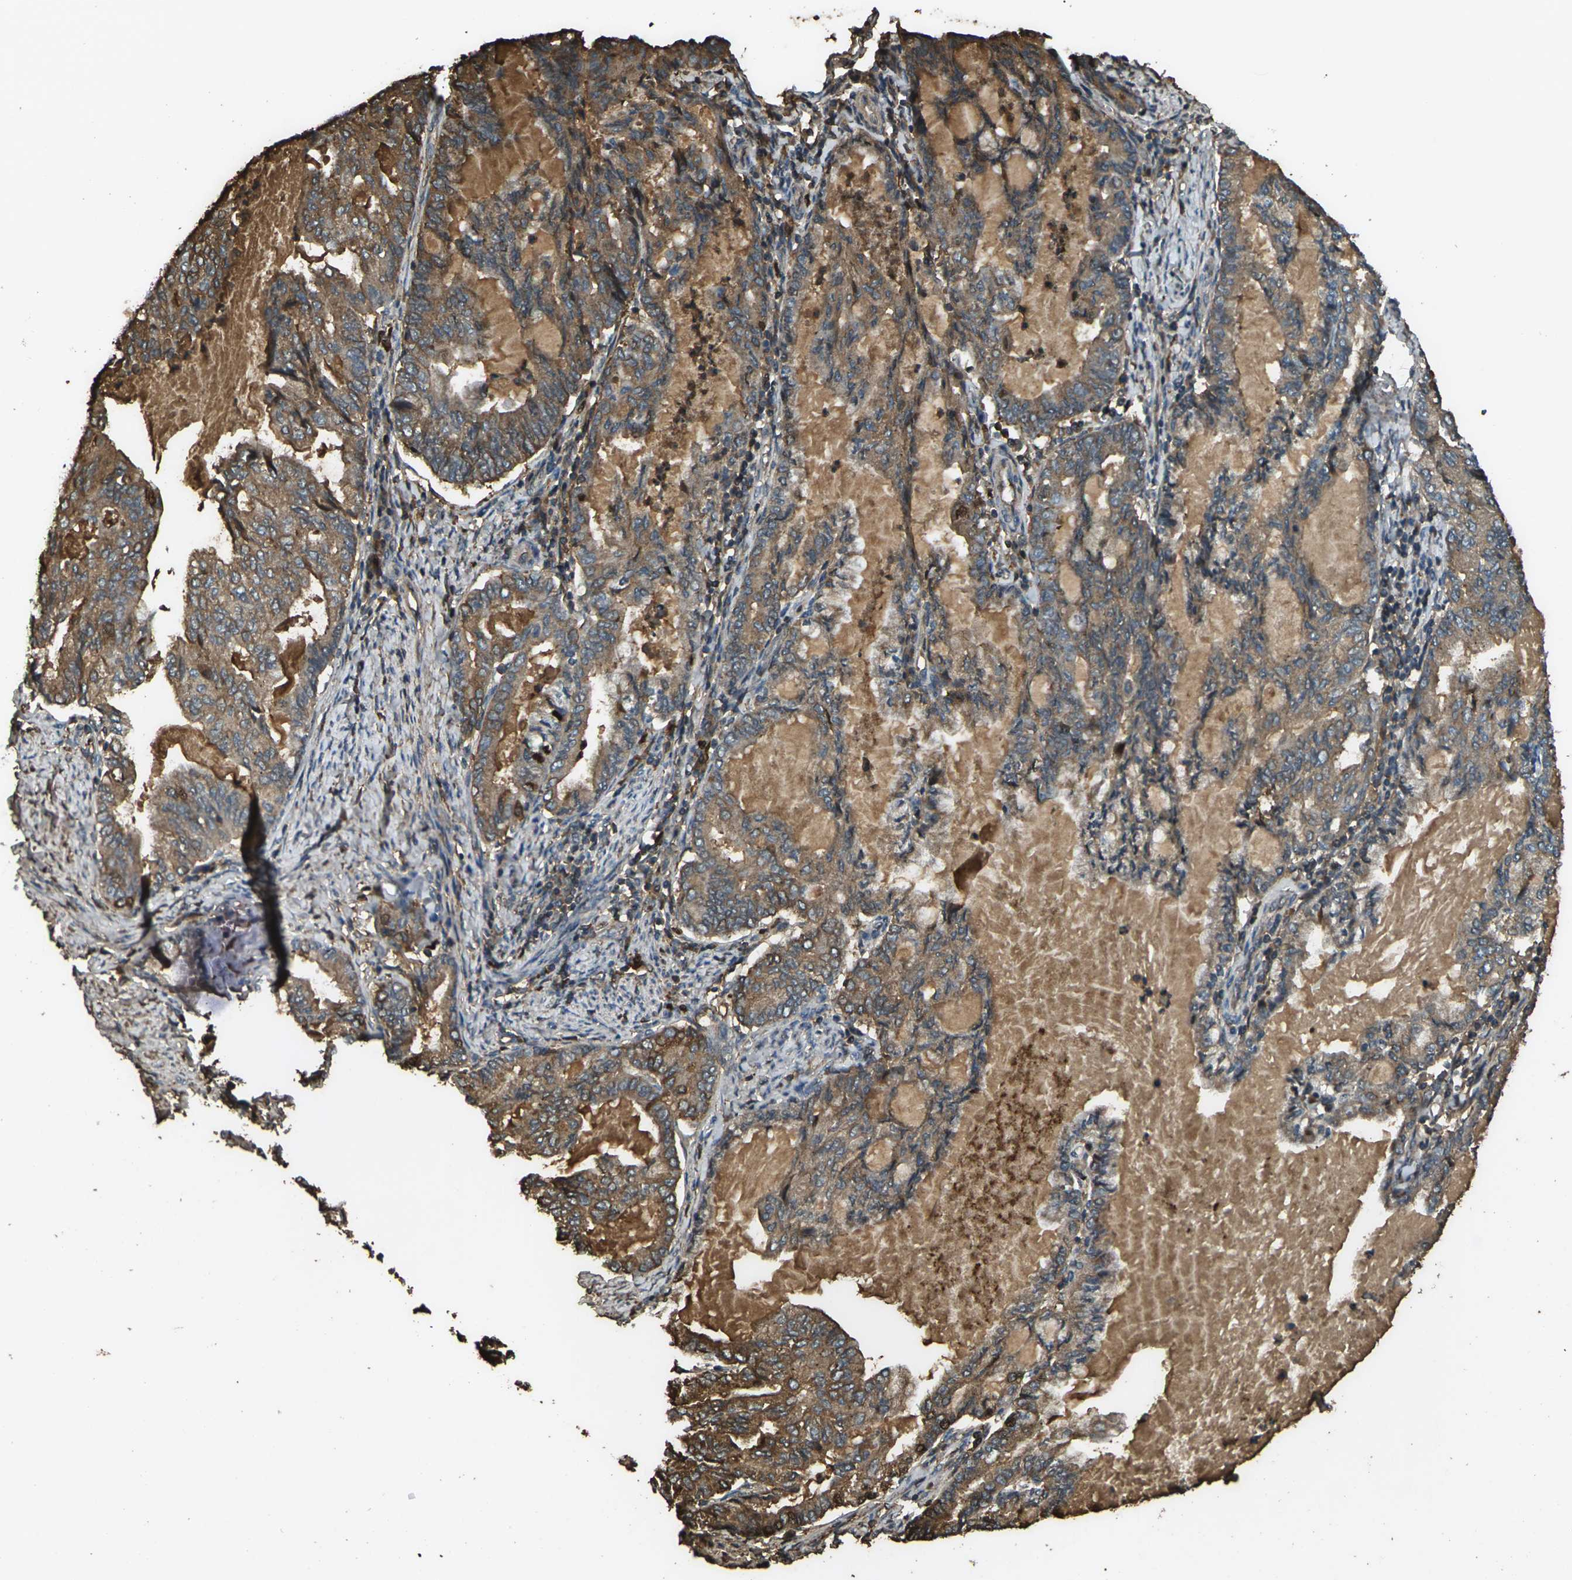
{"staining": {"intensity": "moderate", "quantity": ">75%", "location": "cytoplasmic/membranous"}, "tissue": "endometrial cancer", "cell_type": "Tumor cells", "image_type": "cancer", "snomed": [{"axis": "morphology", "description": "Adenocarcinoma, NOS"}, {"axis": "topography", "description": "Endometrium"}], "caption": "Tumor cells display moderate cytoplasmic/membranous staining in about >75% of cells in endometrial adenocarcinoma.", "gene": "CYP1B1", "patient": {"sex": "female", "age": 86}}